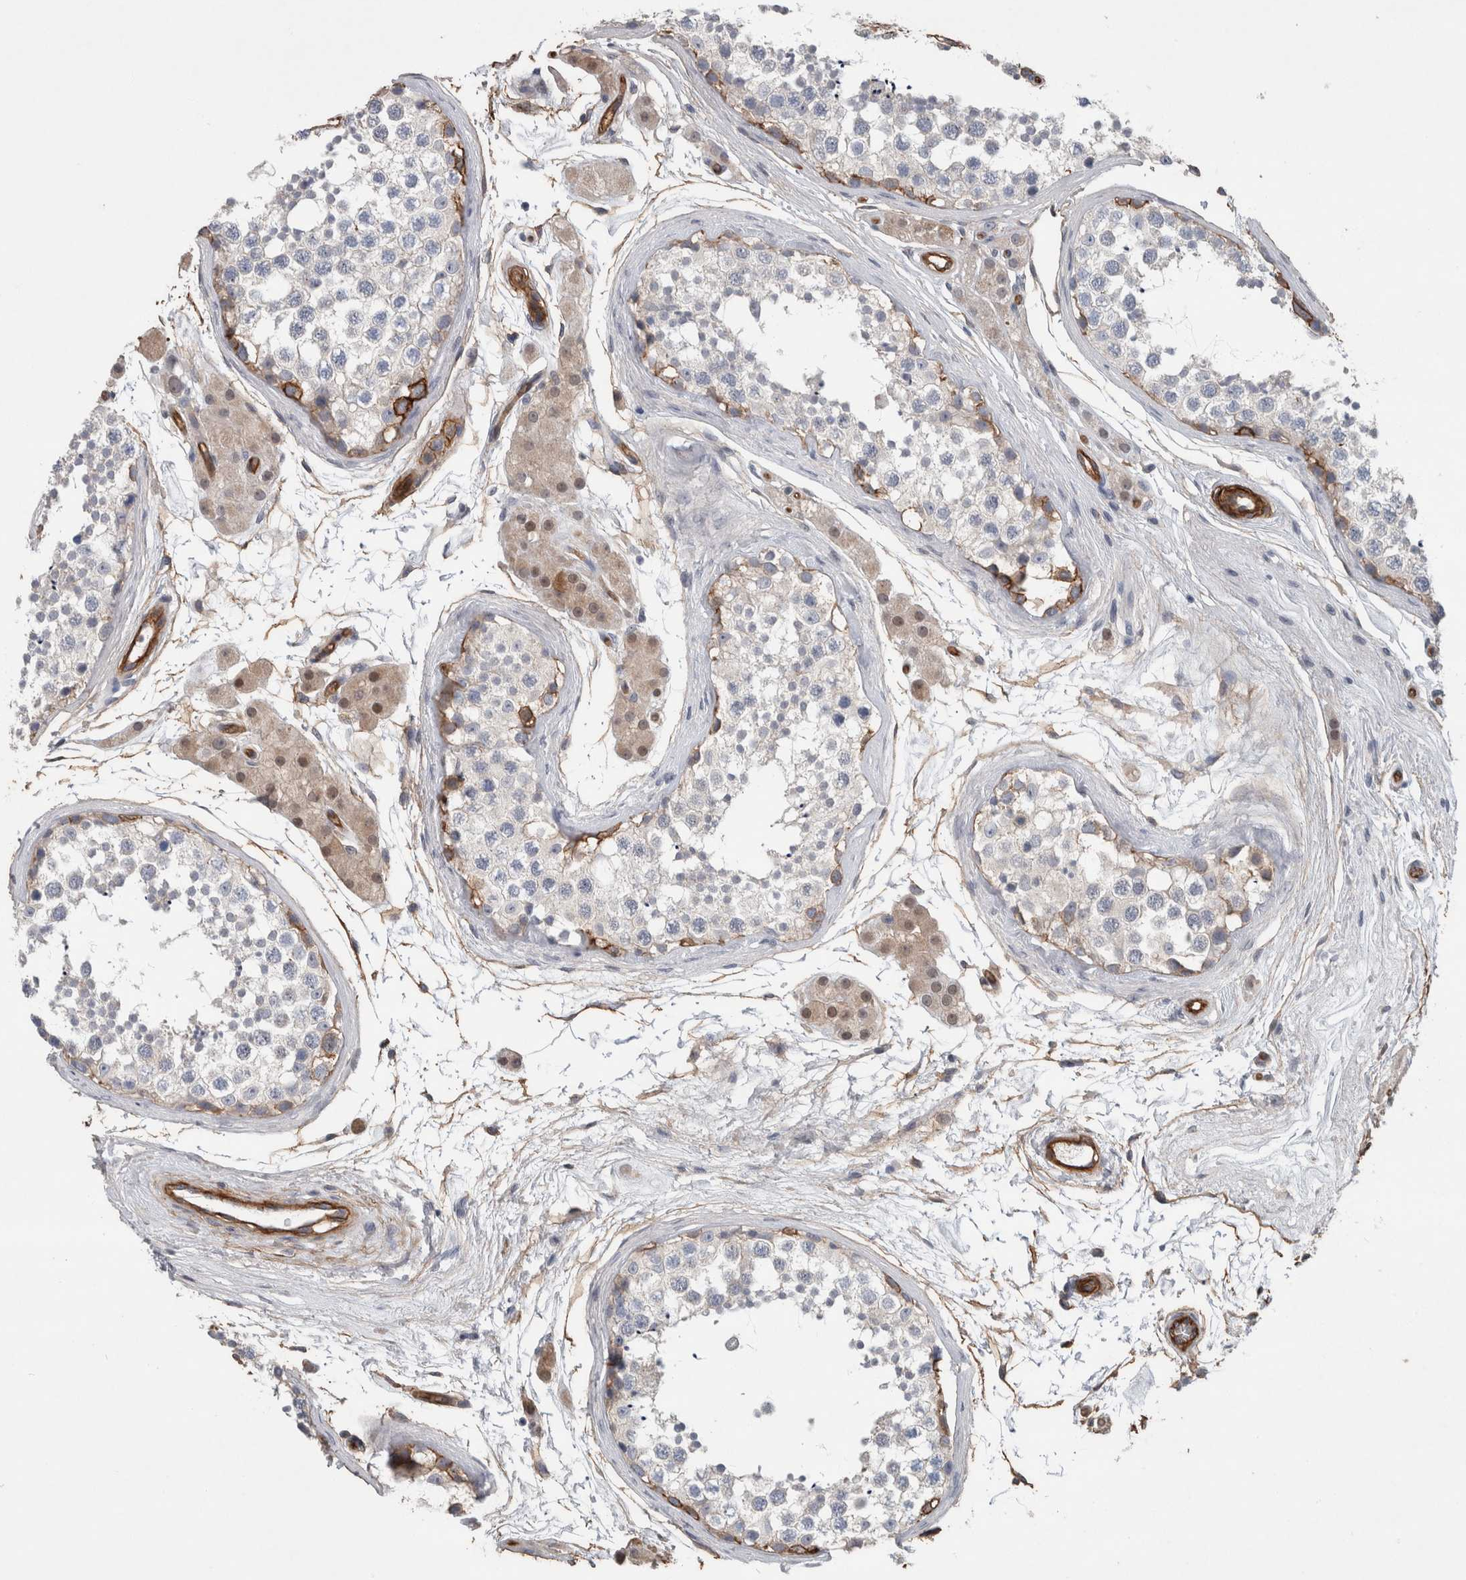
{"staining": {"intensity": "moderate", "quantity": "<25%", "location": "cytoplasmic/membranous"}, "tissue": "testis", "cell_type": "Cells in seminiferous ducts", "image_type": "normal", "snomed": [{"axis": "morphology", "description": "Normal tissue, NOS"}, {"axis": "topography", "description": "Testis"}], "caption": "Immunohistochemical staining of normal testis demonstrates moderate cytoplasmic/membranous protein staining in about <25% of cells in seminiferous ducts.", "gene": "BCAM", "patient": {"sex": "male", "age": 56}}